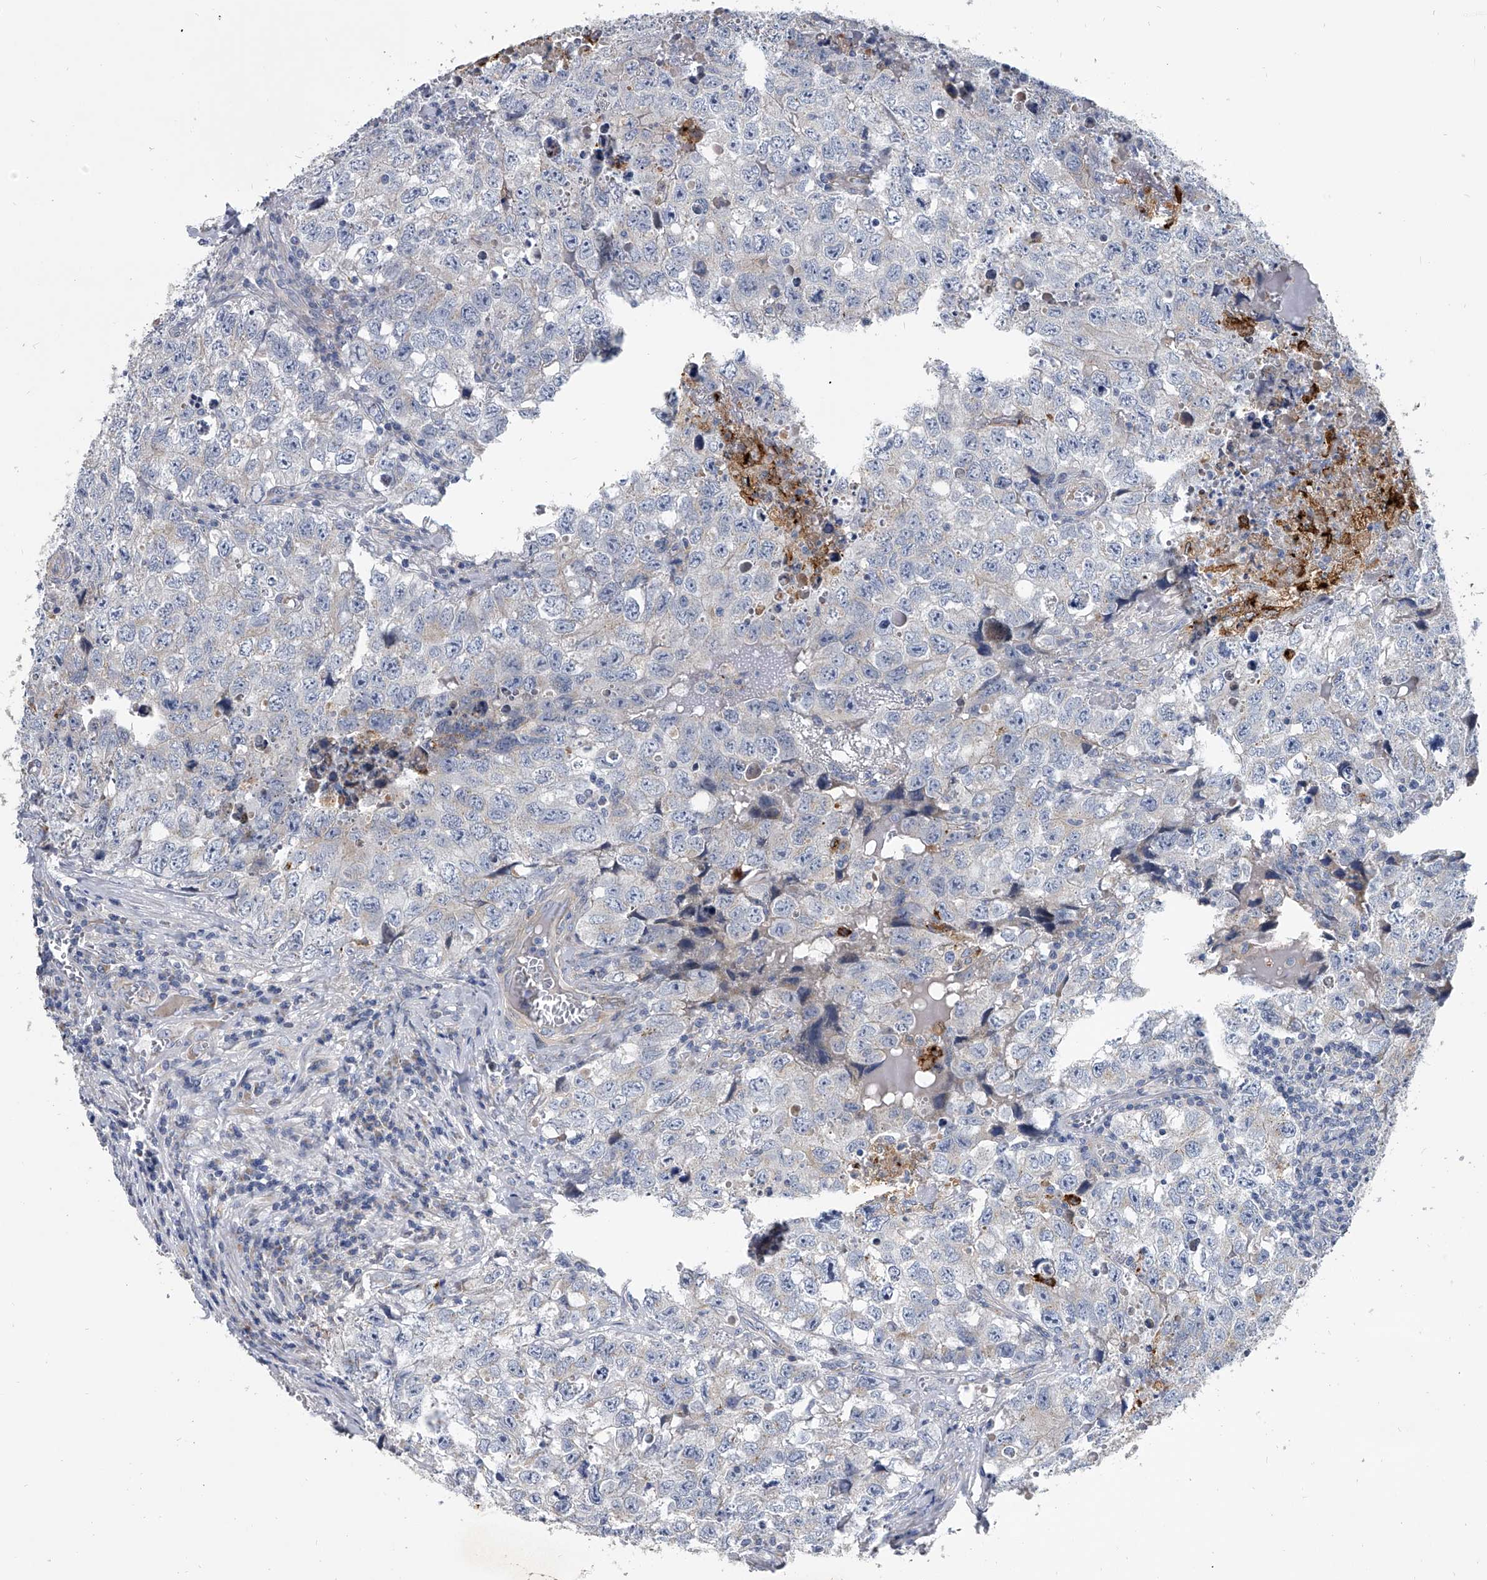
{"staining": {"intensity": "negative", "quantity": "none", "location": "none"}, "tissue": "testis cancer", "cell_type": "Tumor cells", "image_type": "cancer", "snomed": [{"axis": "morphology", "description": "Seminoma, NOS"}, {"axis": "morphology", "description": "Carcinoma, Embryonal, NOS"}, {"axis": "topography", "description": "Testis"}], "caption": "A micrograph of human seminoma (testis) is negative for staining in tumor cells.", "gene": "SPP1", "patient": {"sex": "male", "age": 43}}